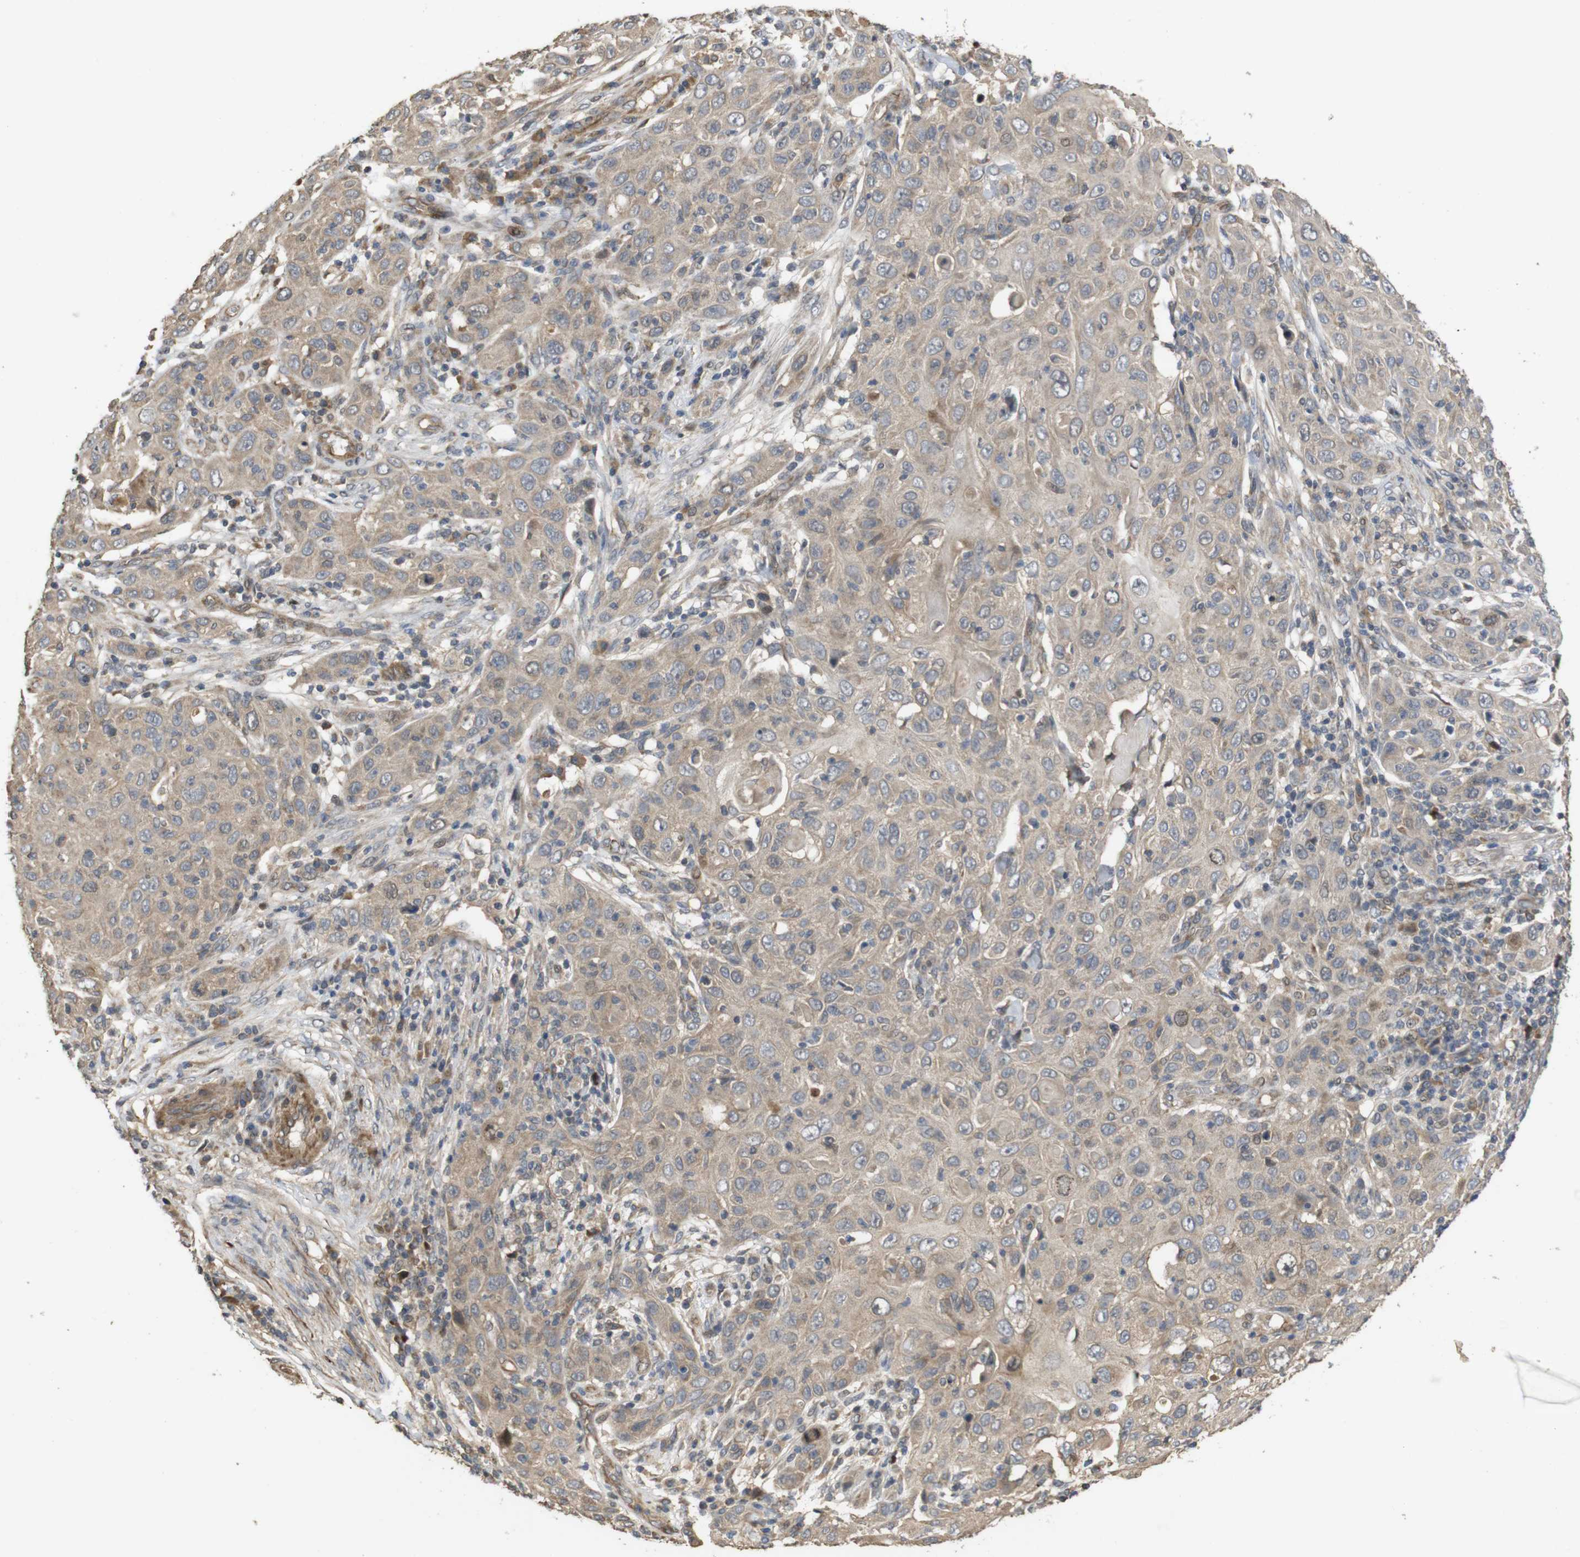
{"staining": {"intensity": "weak", "quantity": ">75%", "location": "cytoplasmic/membranous"}, "tissue": "skin cancer", "cell_type": "Tumor cells", "image_type": "cancer", "snomed": [{"axis": "morphology", "description": "Squamous cell carcinoma, NOS"}, {"axis": "topography", "description": "Skin"}], "caption": "Immunohistochemical staining of skin cancer displays weak cytoplasmic/membranous protein expression in about >75% of tumor cells.", "gene": "PCDHB10", "patient": {"sex": "female", "age": 88}}